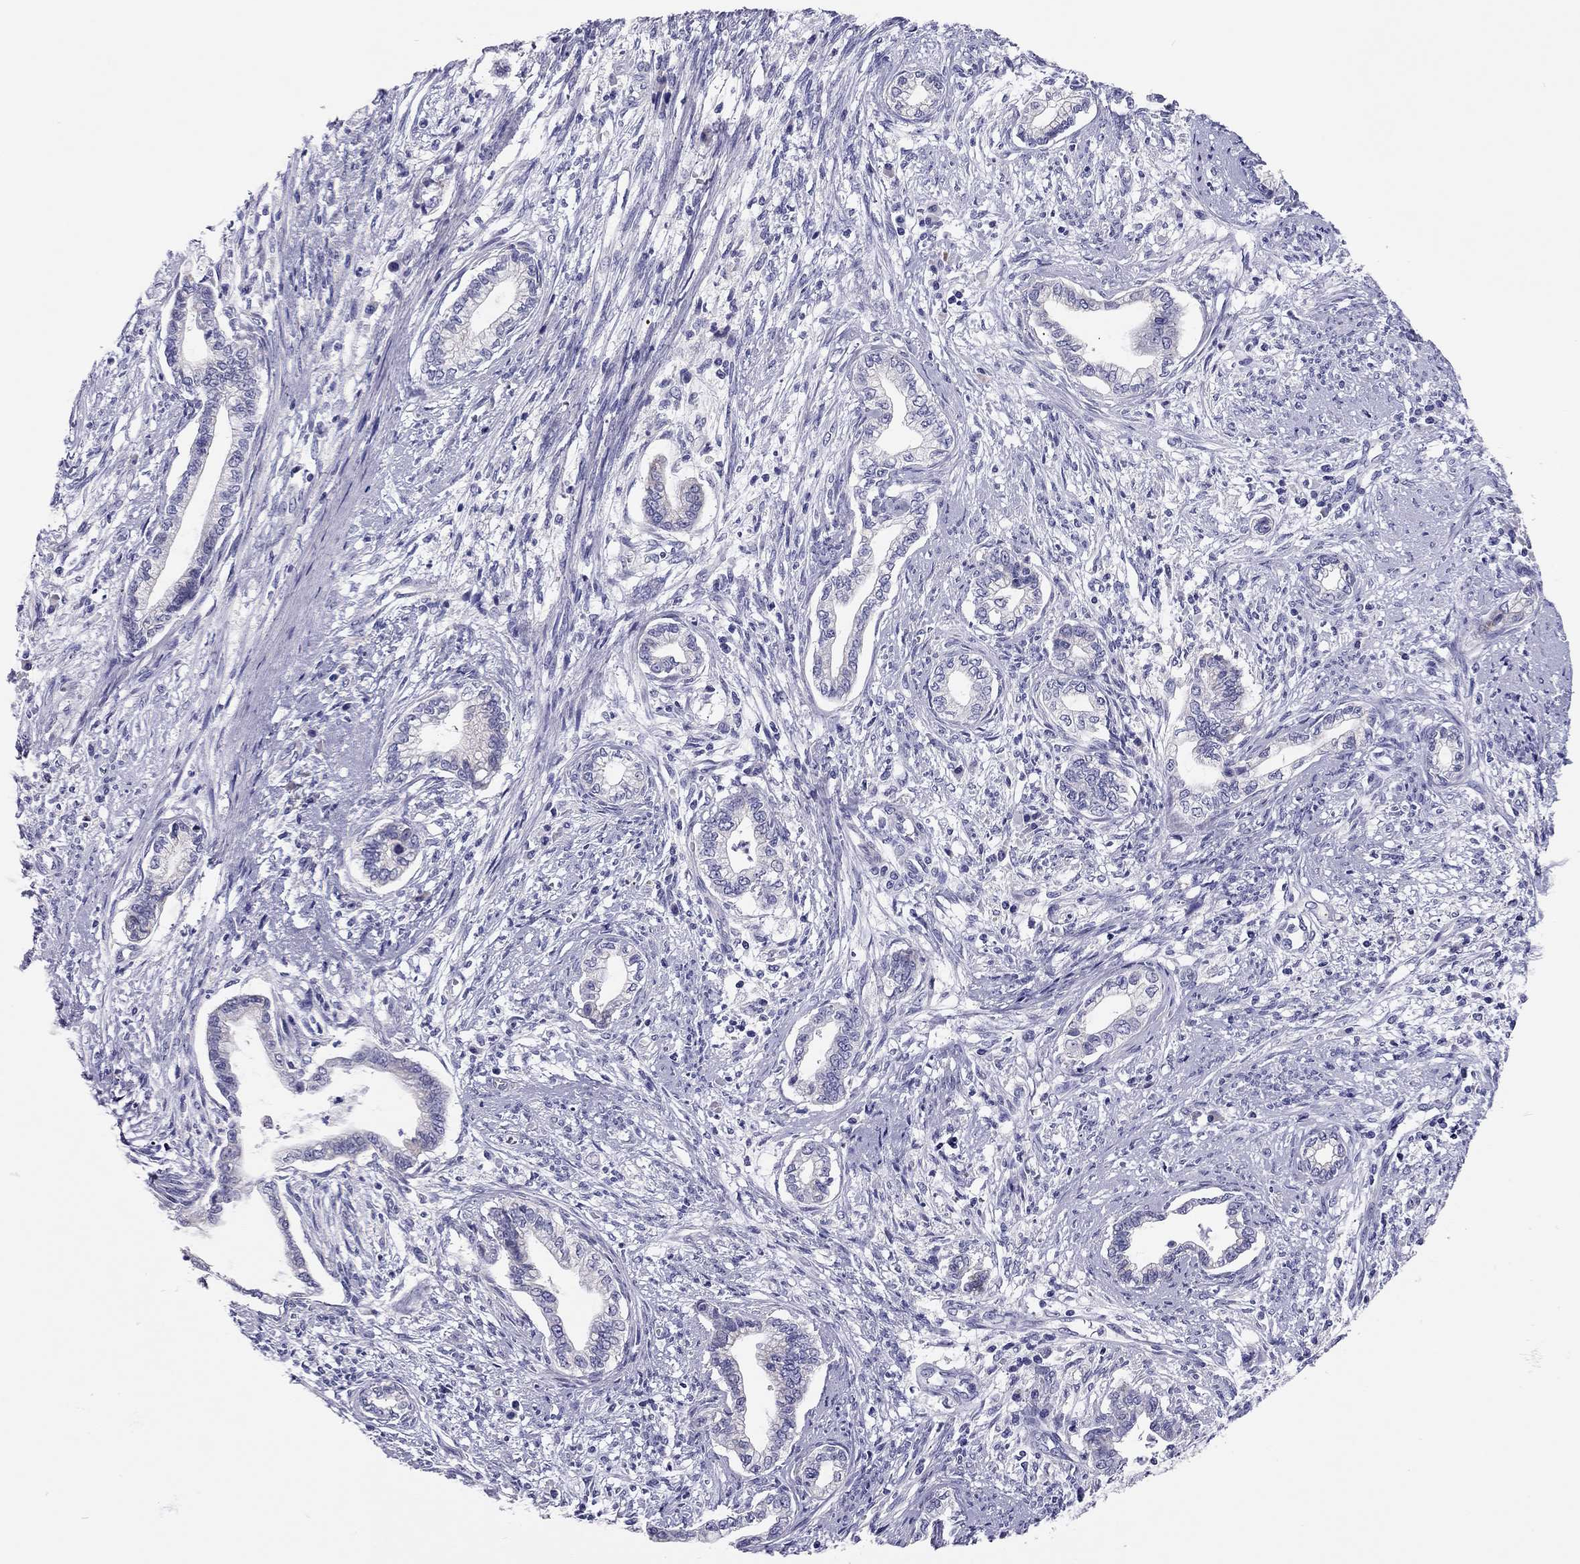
{"staining": {"intensity": "negative", "quantity": "none", "location": "none"}, "tissue": "cervical cancer", "cell_type": "Tumor cells", "image_type": "cancer", "snomed": [{"axis": "morphology", "description": "Adenocarcinoma, NOS"}, {"axis": "topography", "description": "Cervix"}], "caption": "Cervical cancer (adenocarcinoma) was stained to show a protein in brown. There is no significant positivity in tumor cells.", "gene": "SCARB1", "patient": {"sex": "female", "age": 62}}